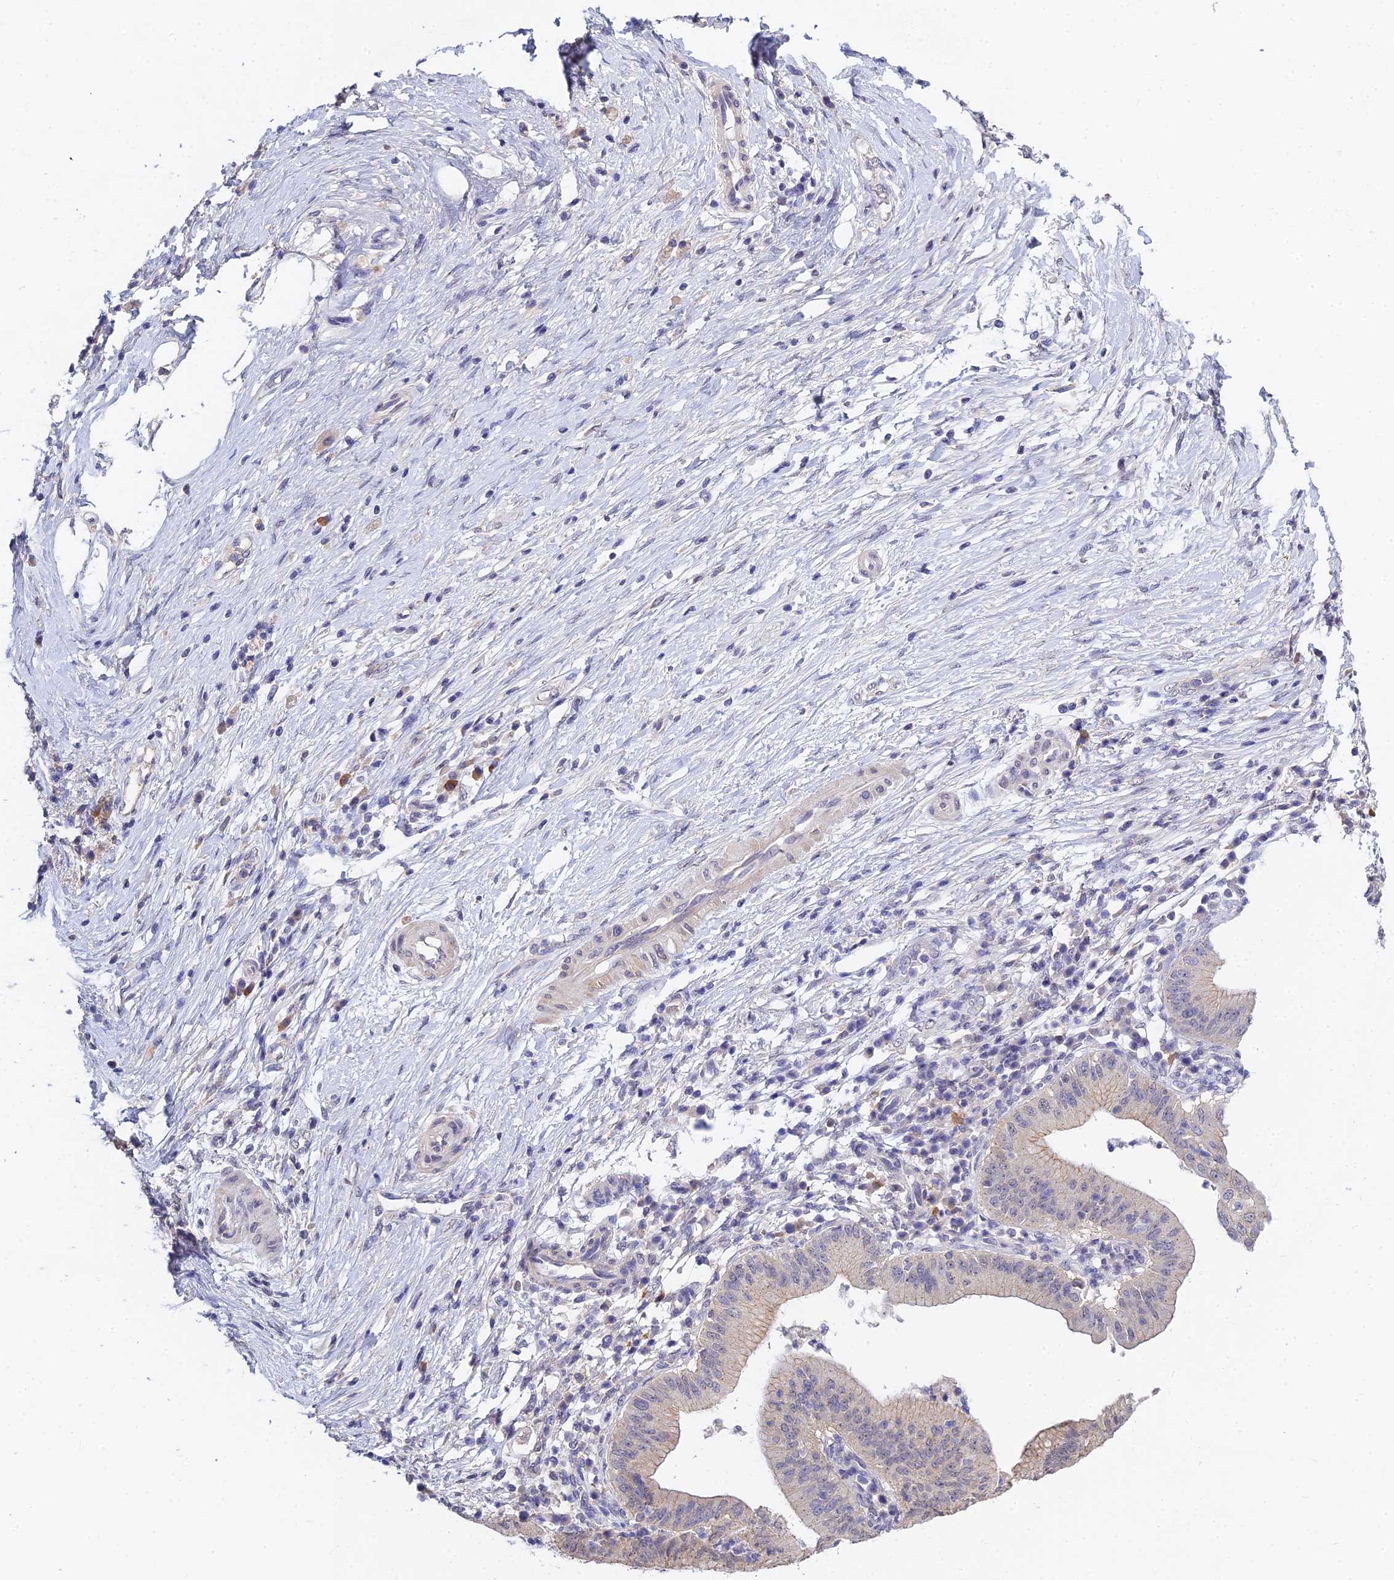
{"staining": {"intensity": "weak", "quantity": "<25%", "location": "cytoplasmic/membranous"}, "tissue": "pancreatic cancer", "cell_type": "Tumor cells", "image_type": "cancer", "snomed": [{"axis": "morphology", "description": "Adenocarcinoma, NOS"}, {"axis": "topography", "description": "Pancreas"}], "caption": "Adenocarcinoma (pancreatic) was stained to show a protein in brown. There is no significant positivity in tumor cells.", "gene": "HOXB1", "patient": {"sex": "male", "age": 68}}